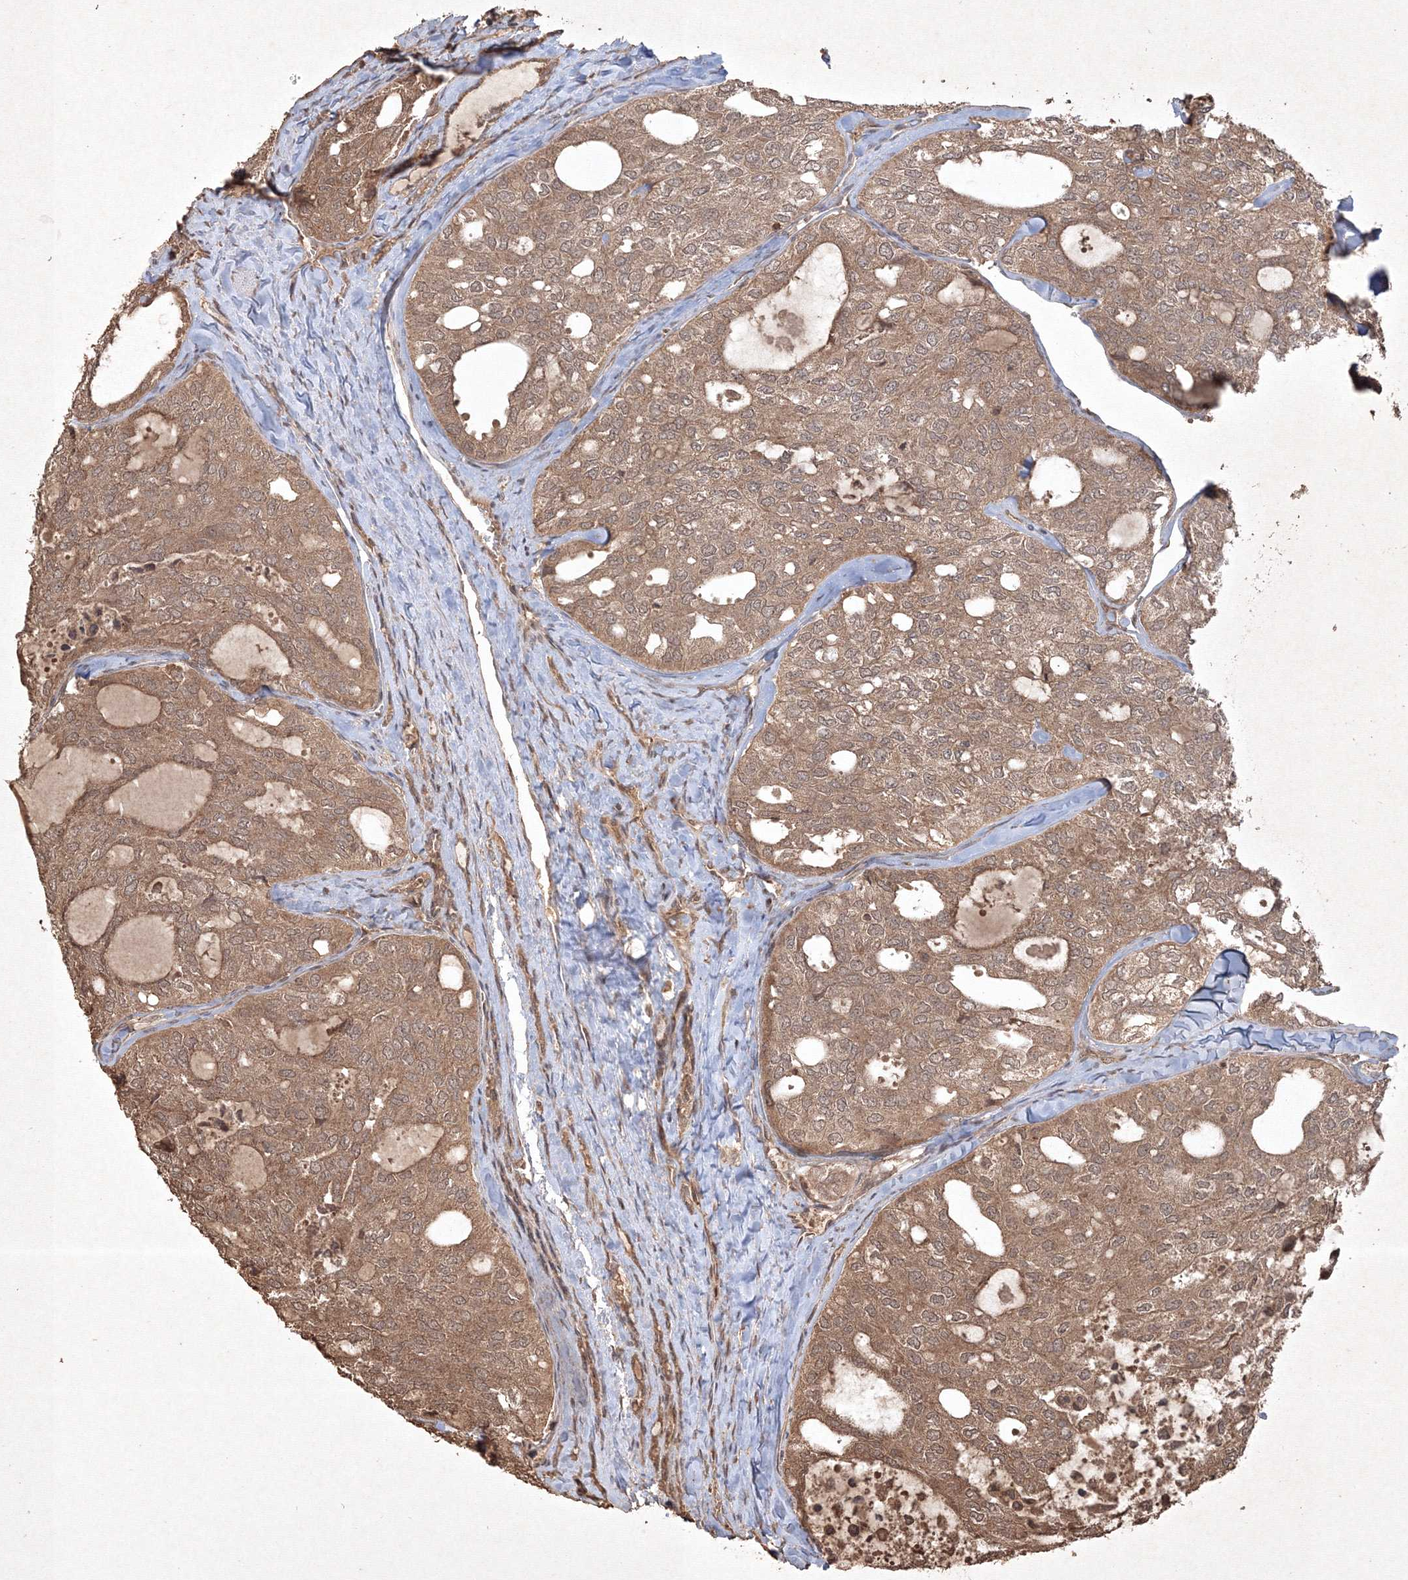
{"staining": {"intensity": "moderate", "quantity": ">75%", "location": "cytoplasmic/membranous"}, "tissue": "thyroid cancer", "cell_type": "Tumor cells", "image_type": "cancer", "snomed": [{"axis": "morphology", "description": "Follicular adenoma carcinoma, NOS"}, {"axis": "topography", "description": "Thyroid gland"}], "caption": "Immunohistochemical staining of thyroid cancer (follicular adenoma carcinoma) demonstrates moderate cytoplasmic/membranous protein positivity in approximately >75% of tumor cells.", "gene": "PELI3", "patient": {"sex": "male", "age": 75}}